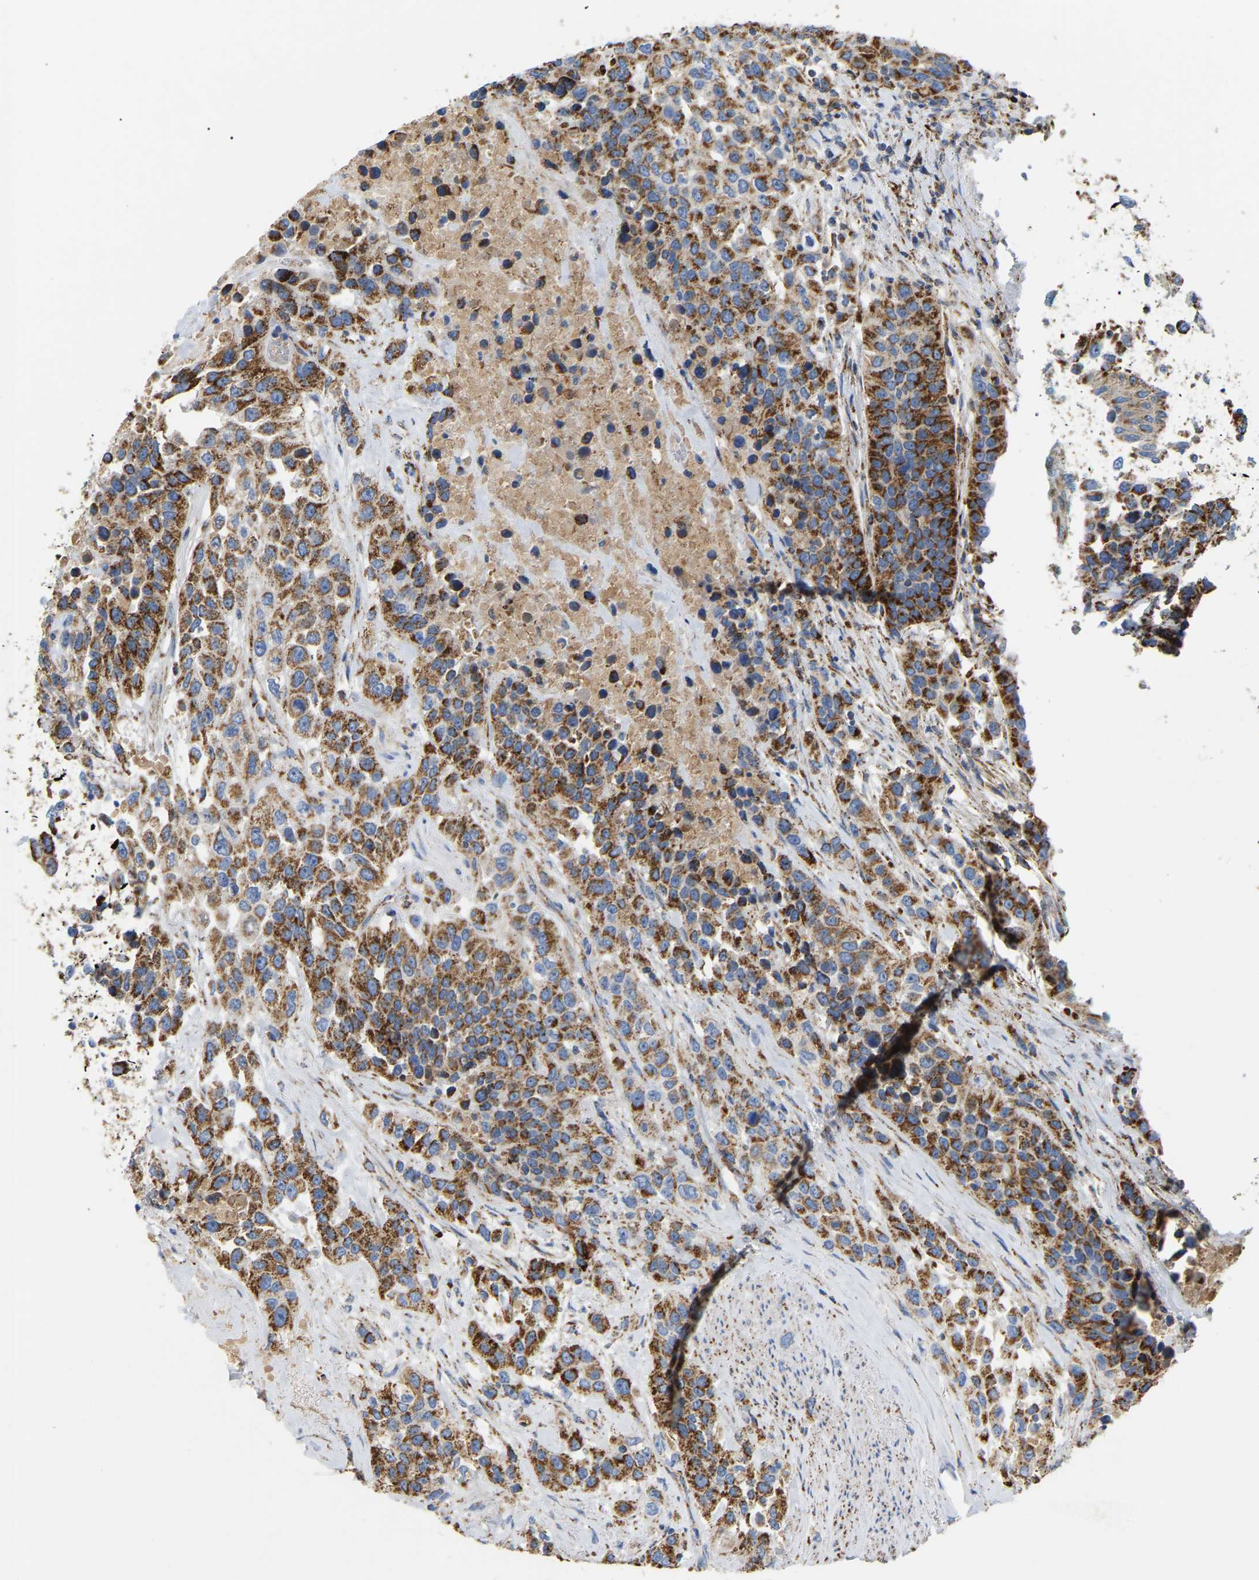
{"staining": {"intensity": "moderate", "quantity": ">75%", "location": "cytoplasmic/membranous"}, "tissue": "urothelial cancer", "cell_type": "Tumor cells", "image_type": "cancer", "snomed": [{"axis": "morphology", "description": "Urothelial carcinoma, High grade"}, {"axis": "topography", "description": "Urinary bladder"}], "caption": "Human high-grade urothelial carcinoma stained for a protein (brown) demonstrates moderate cytoplasmic/membranous positive positivity in about >75% of tumor cells.", "gene": "HIBADH", "patient": {"sex": "female", "age": 80}}